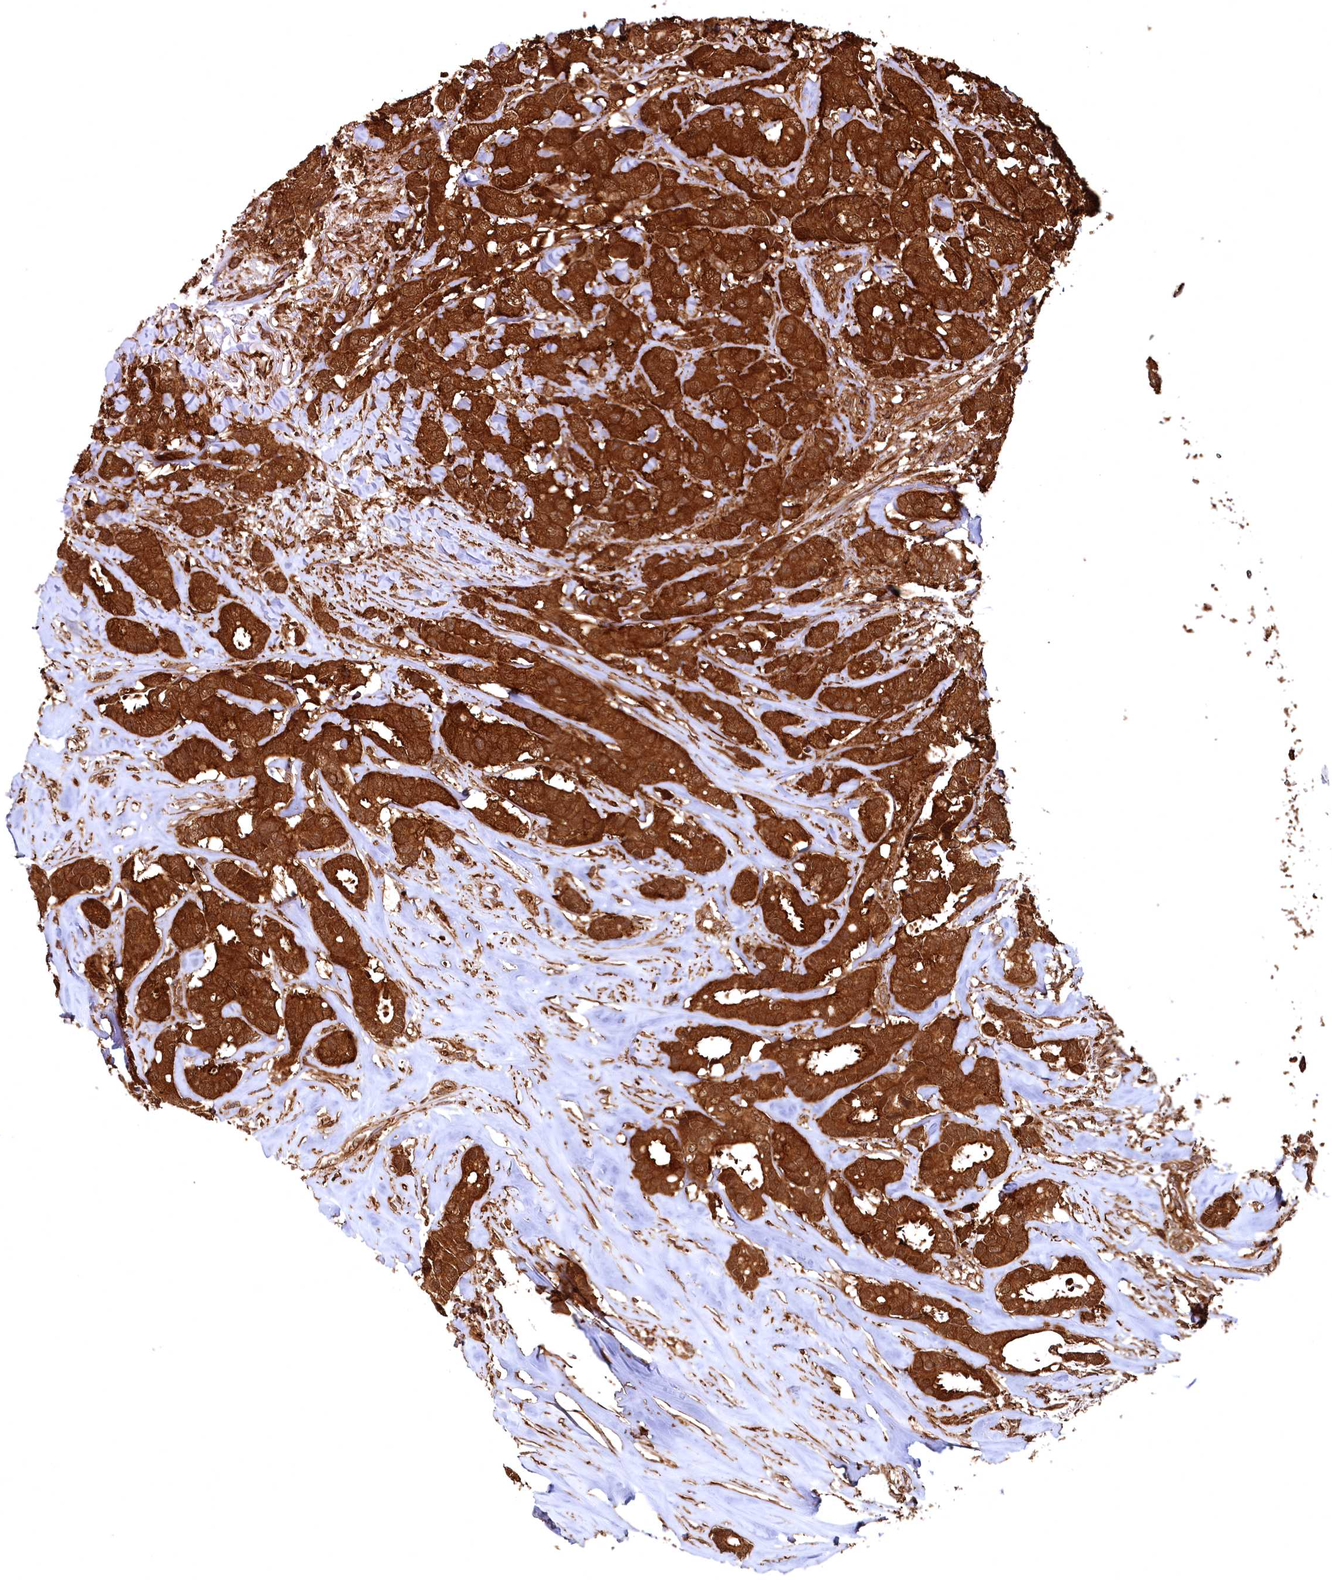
{"staining": {"intensity": "strong", "quantity": ">75%", "location": "cytoplasmic/membranous"}, "tissue": "breast cancer", "cell_type": "Tumor cells", "image_type": "cancer", "snomed": [{"axis": "morphology", "description": "Duct carcinoma"}, {"axis": "topography", "description": "Breast"}], "caption": "An immunohistochemistry micrograph of tumor tissue is shown. Protein staining in brown labels strong cytoplasmic/membranous positivity in breast cancer within tumor cells.", "gene": "STUB1", "patient": {"sex": "female", "age": 87}}